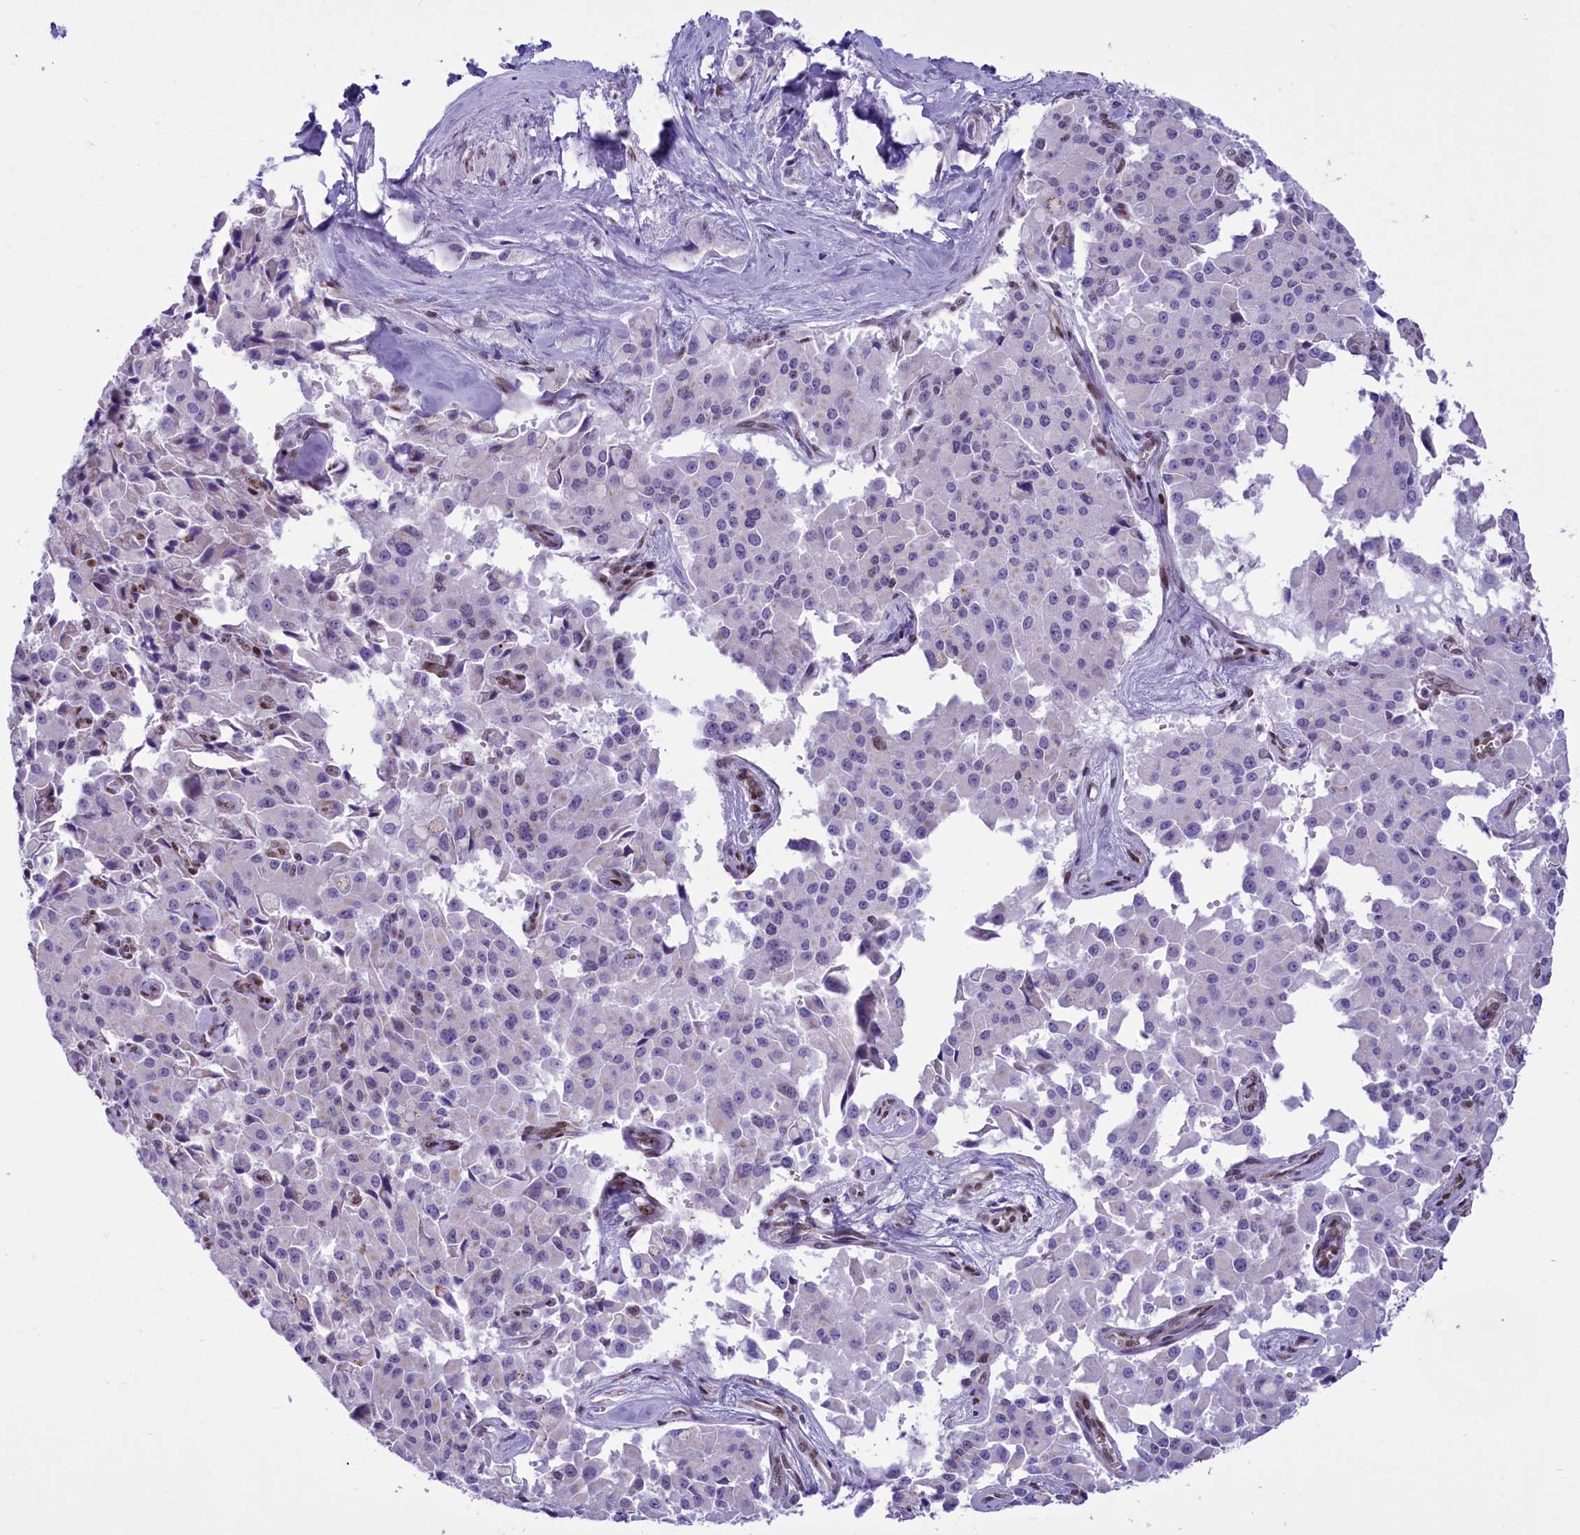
{"staining": {"intensity": "negative", "quantity": "none", "location": "none"}, "tissue": "pancreatic cancer", "cell_type": "Tumor cells", "image_type": "cancer", "snomed": [{"axis": "morphology", "description": "Adenocarcinoma, NOS"}, {"axis": "topography", "description": "Pancreas"}], "caption": "Pancreatic adenocarcinoma stained for a protein using immunohistochemistry (IHC) exhibits no staining tumor cells.", "gene": "RPS6KB1", "patient": {"sex": "male", "age": 65}}